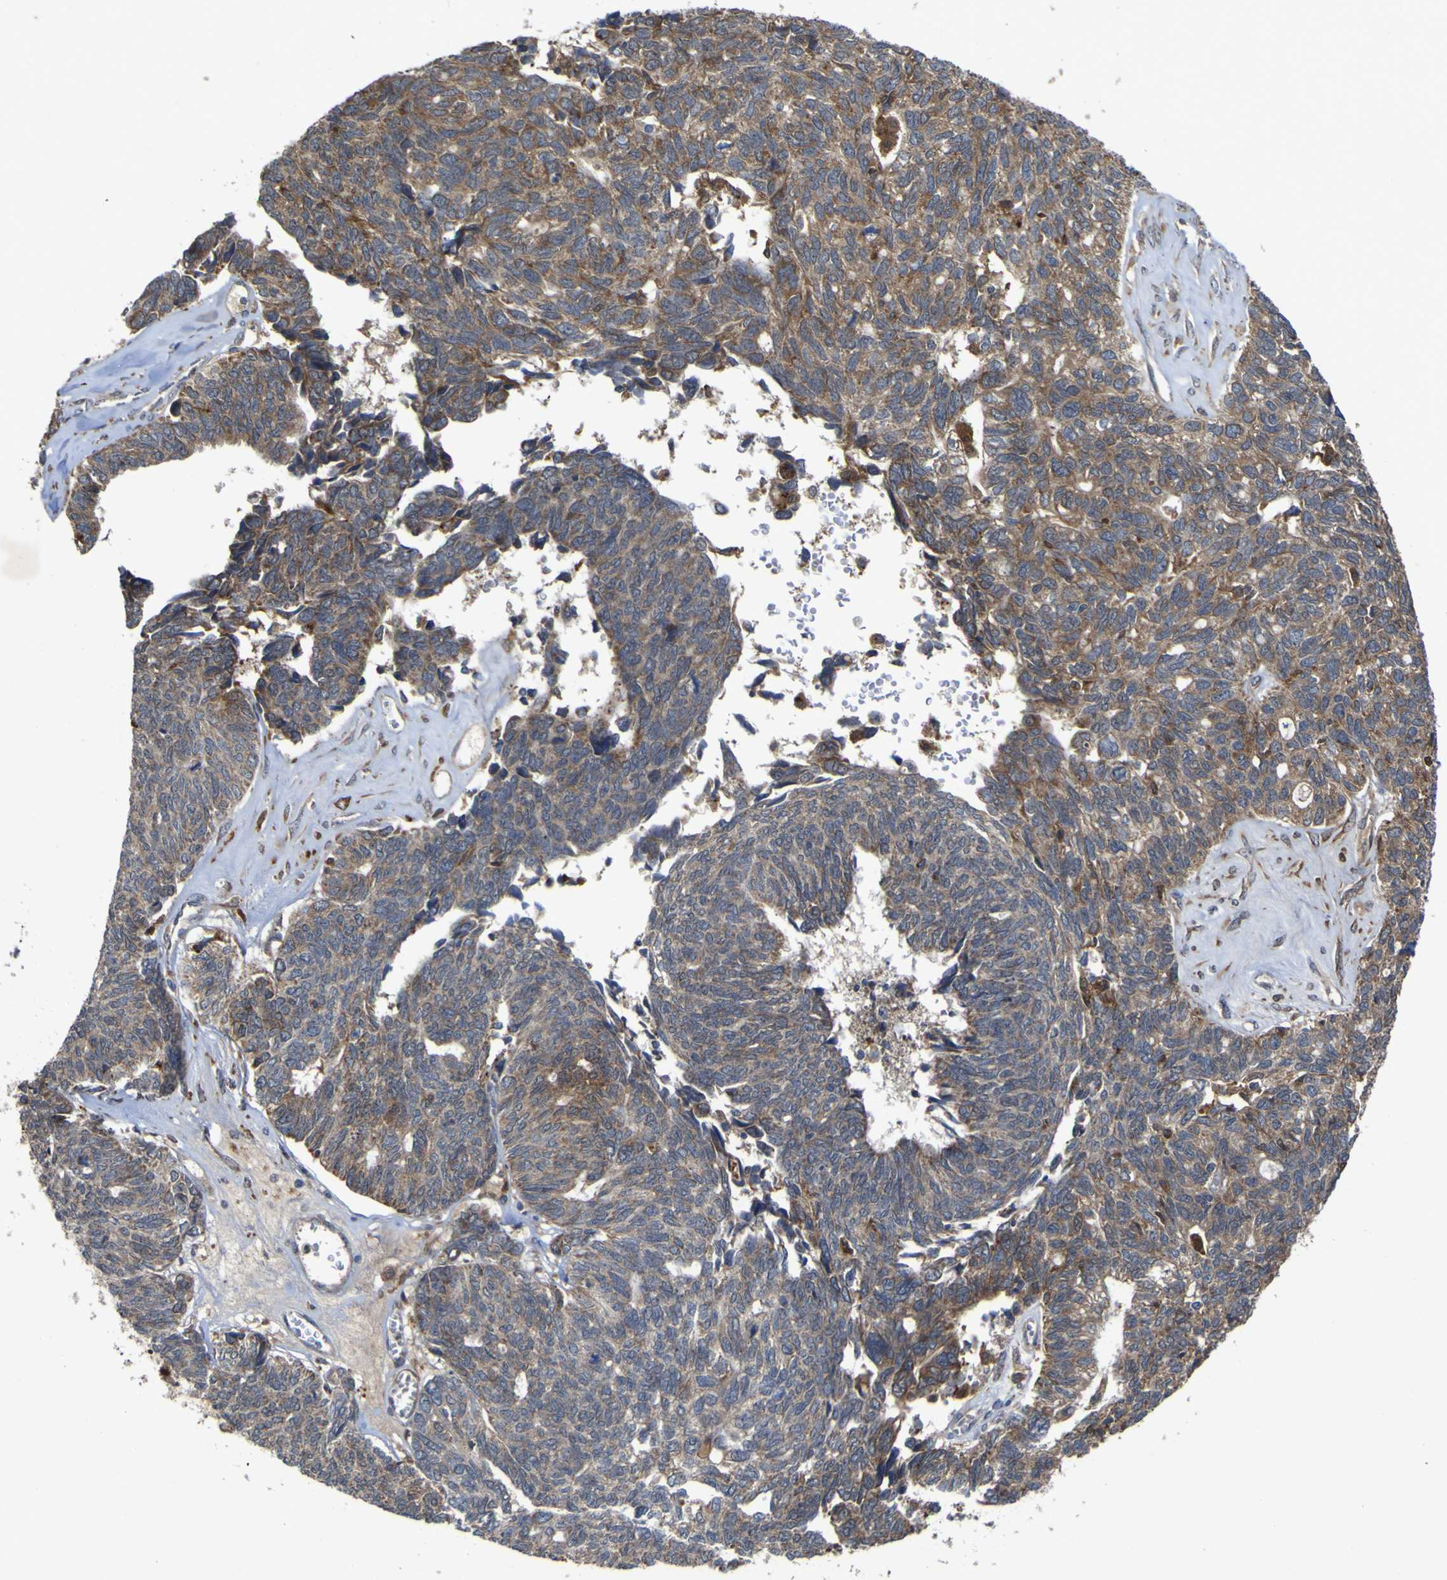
{"staining": {"intensity": "moderate", "quantity": ">75%", "location": "cytoplasmic/membranous"}, "tissue": "ovarian cancer", "cell_type": "Tumor cells", "image_type": "cancer", "snomed": [{"axis": "morphology", "description": "Cystadenocarcinoma, serous, NOS"}, {"axis": "topography", "description": "Ovary"}], "caption": "Protein expression analysis of human ovarian cancer (serous cystadenocarcinoma) reveals moderate cytoplasmic/membranous staining in about >75% of tumor cells. (DAB IHC with brightfield microscopy, high magnification).", "gene": "IRAK2", "patient": {"sex": "female", "age": 79}}